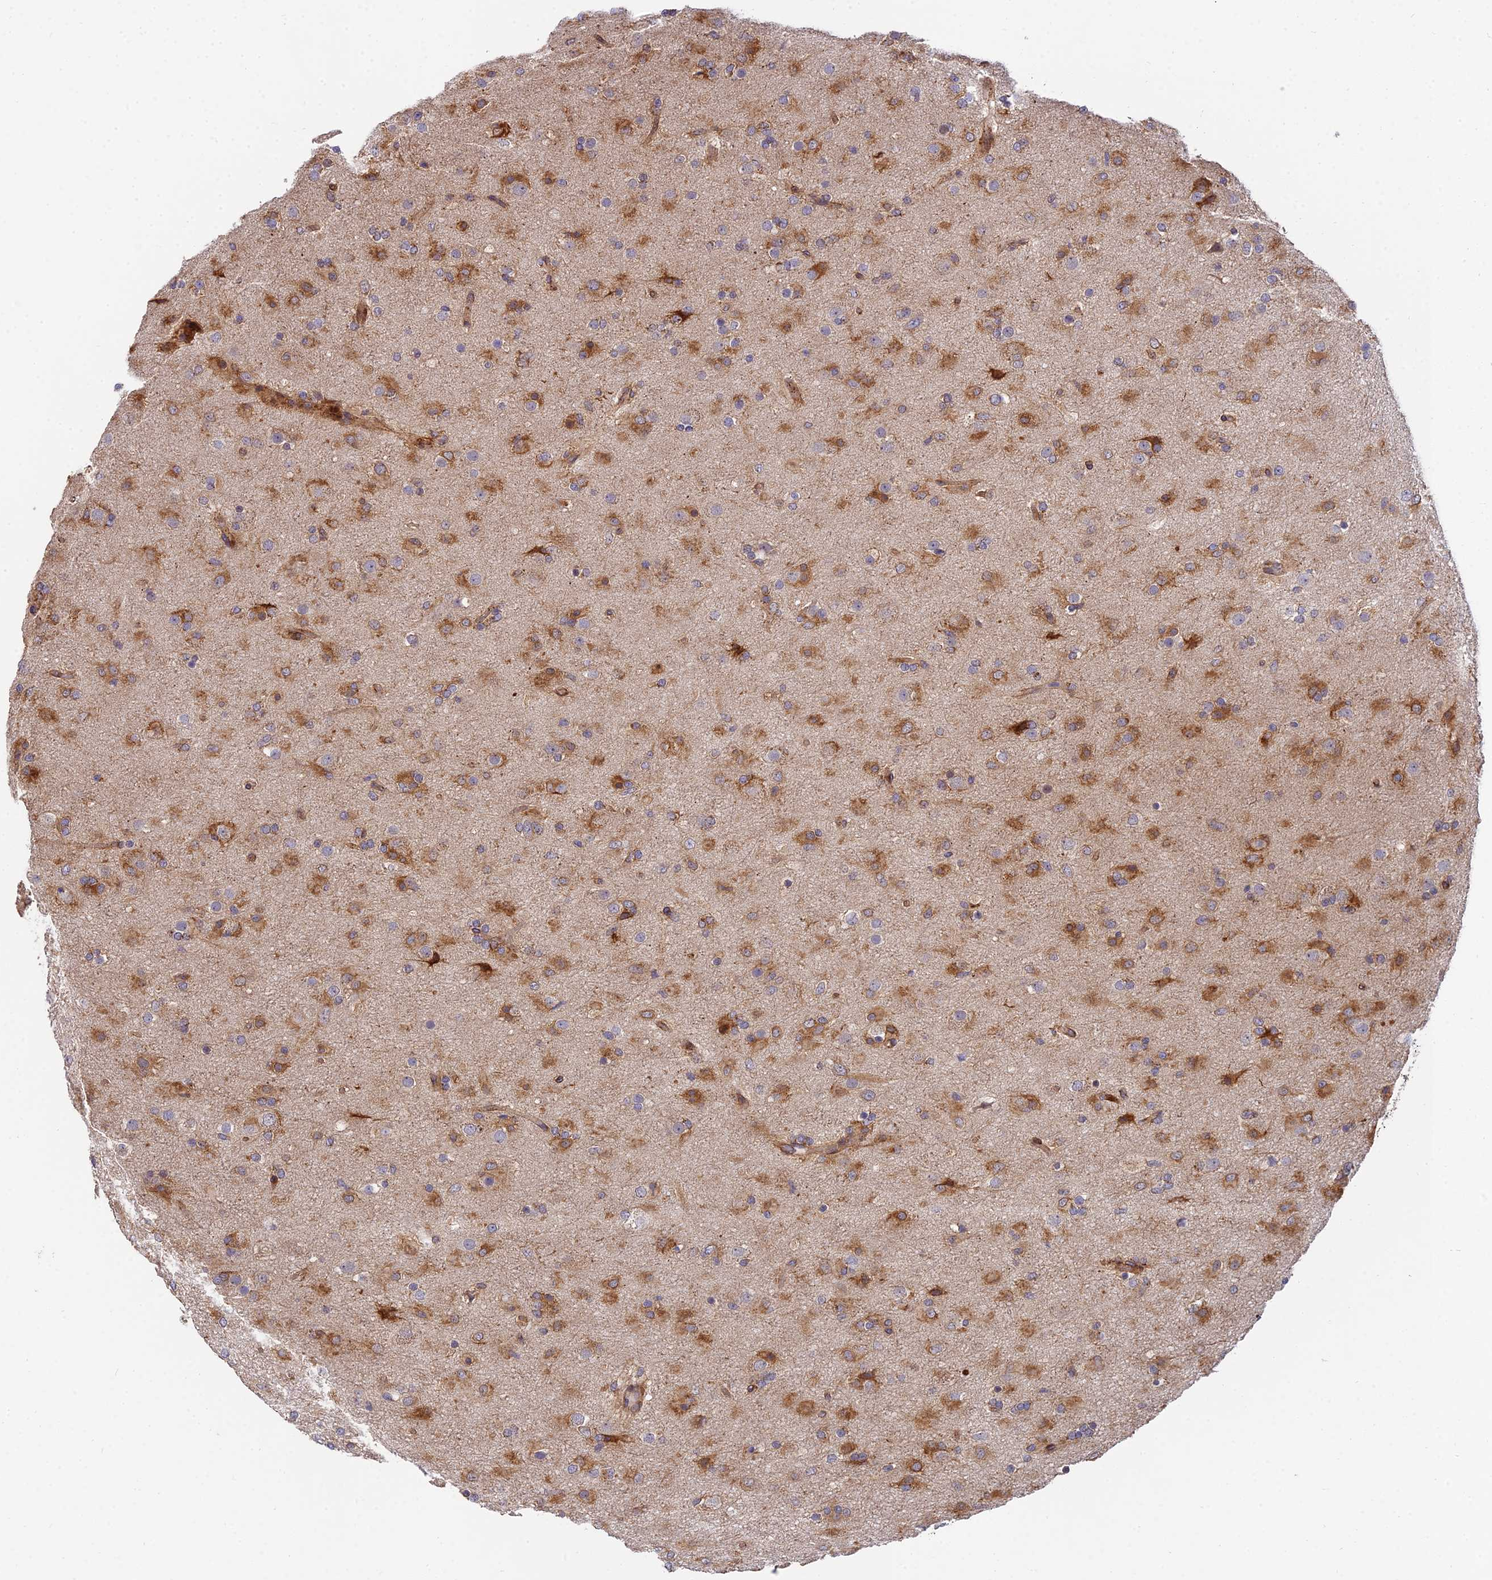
{"staining": {"intensity": "strong", "quantity": "25%-75%", "location": "cytoplasmic/membranous"}, "tissue": "glioma", "cell_type": "Tumor cells", "image_type": "cancer", "snomed": [{"axis": "morphology", "description": "Glioma, malignant, Low grade"}, {"axis": "topography", "description": "Brain"}], "caption": "Strong cytoplasmic/membranous staining for a protein is identified in approximately 25%-75% of tumor cells of glioma using immunohistochemistry (IHC).", "gene": "ARL8B", "patient": {"sex": "male", "age": 65}}